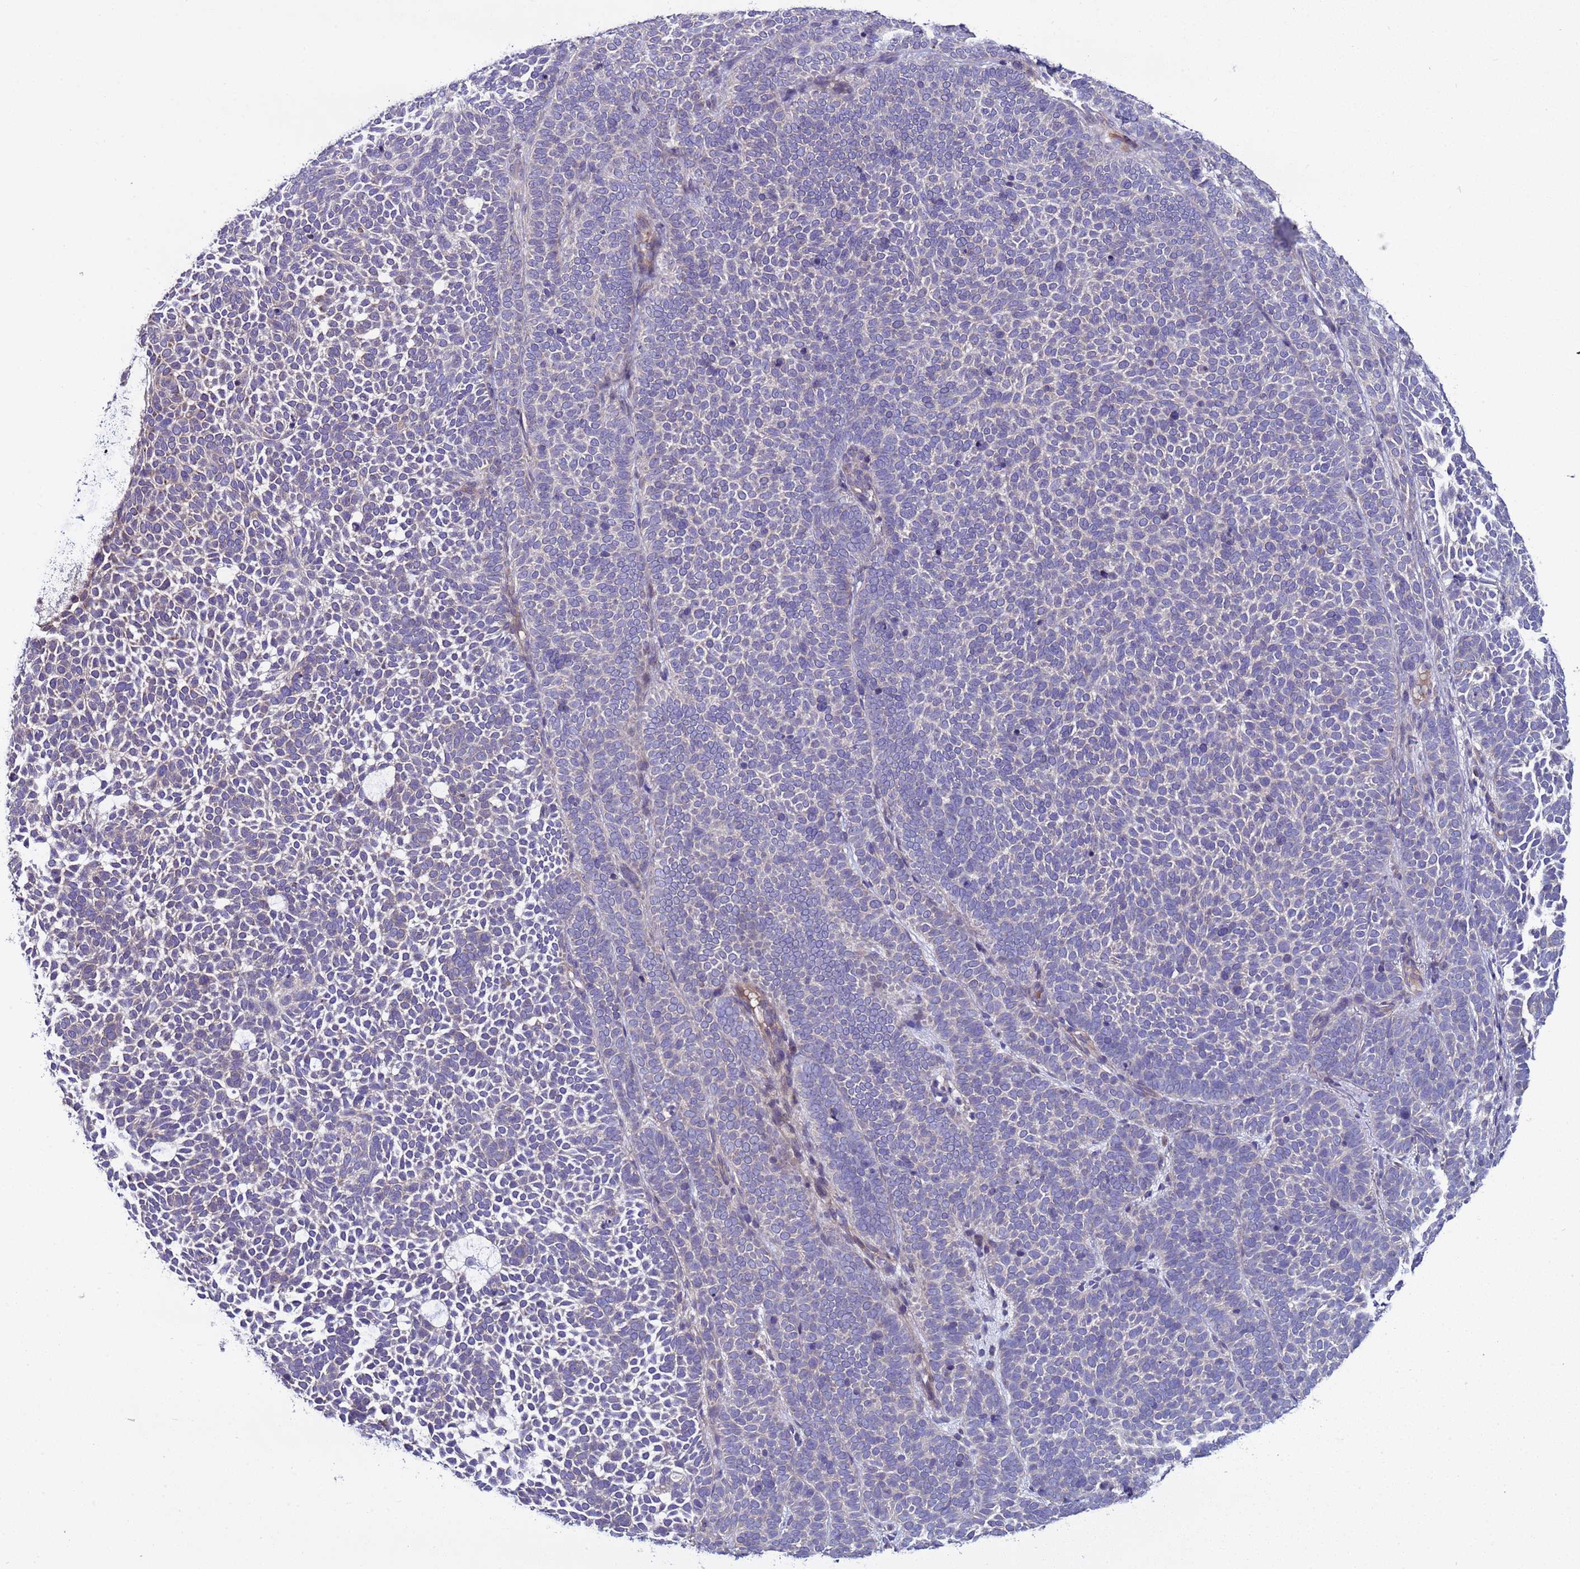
{"staining": {"intensity": "negative", "quantity": "none", "location": "none"}, "tissue": "skin cancer", "cell_type": "Tumor cells", "image_type": "cancer", "snomed": [{"axis": "morphology", "description": "Basal cell carcinoma"}, {"axis": "topography", "description": "Skin"}], "caption": "Skin cancer stained for a protein using immunohistochemistry (IHC) shows no expression tumor cells.", "gene": "RABL2B", "patient": {"sex": "female", "age": 77}}